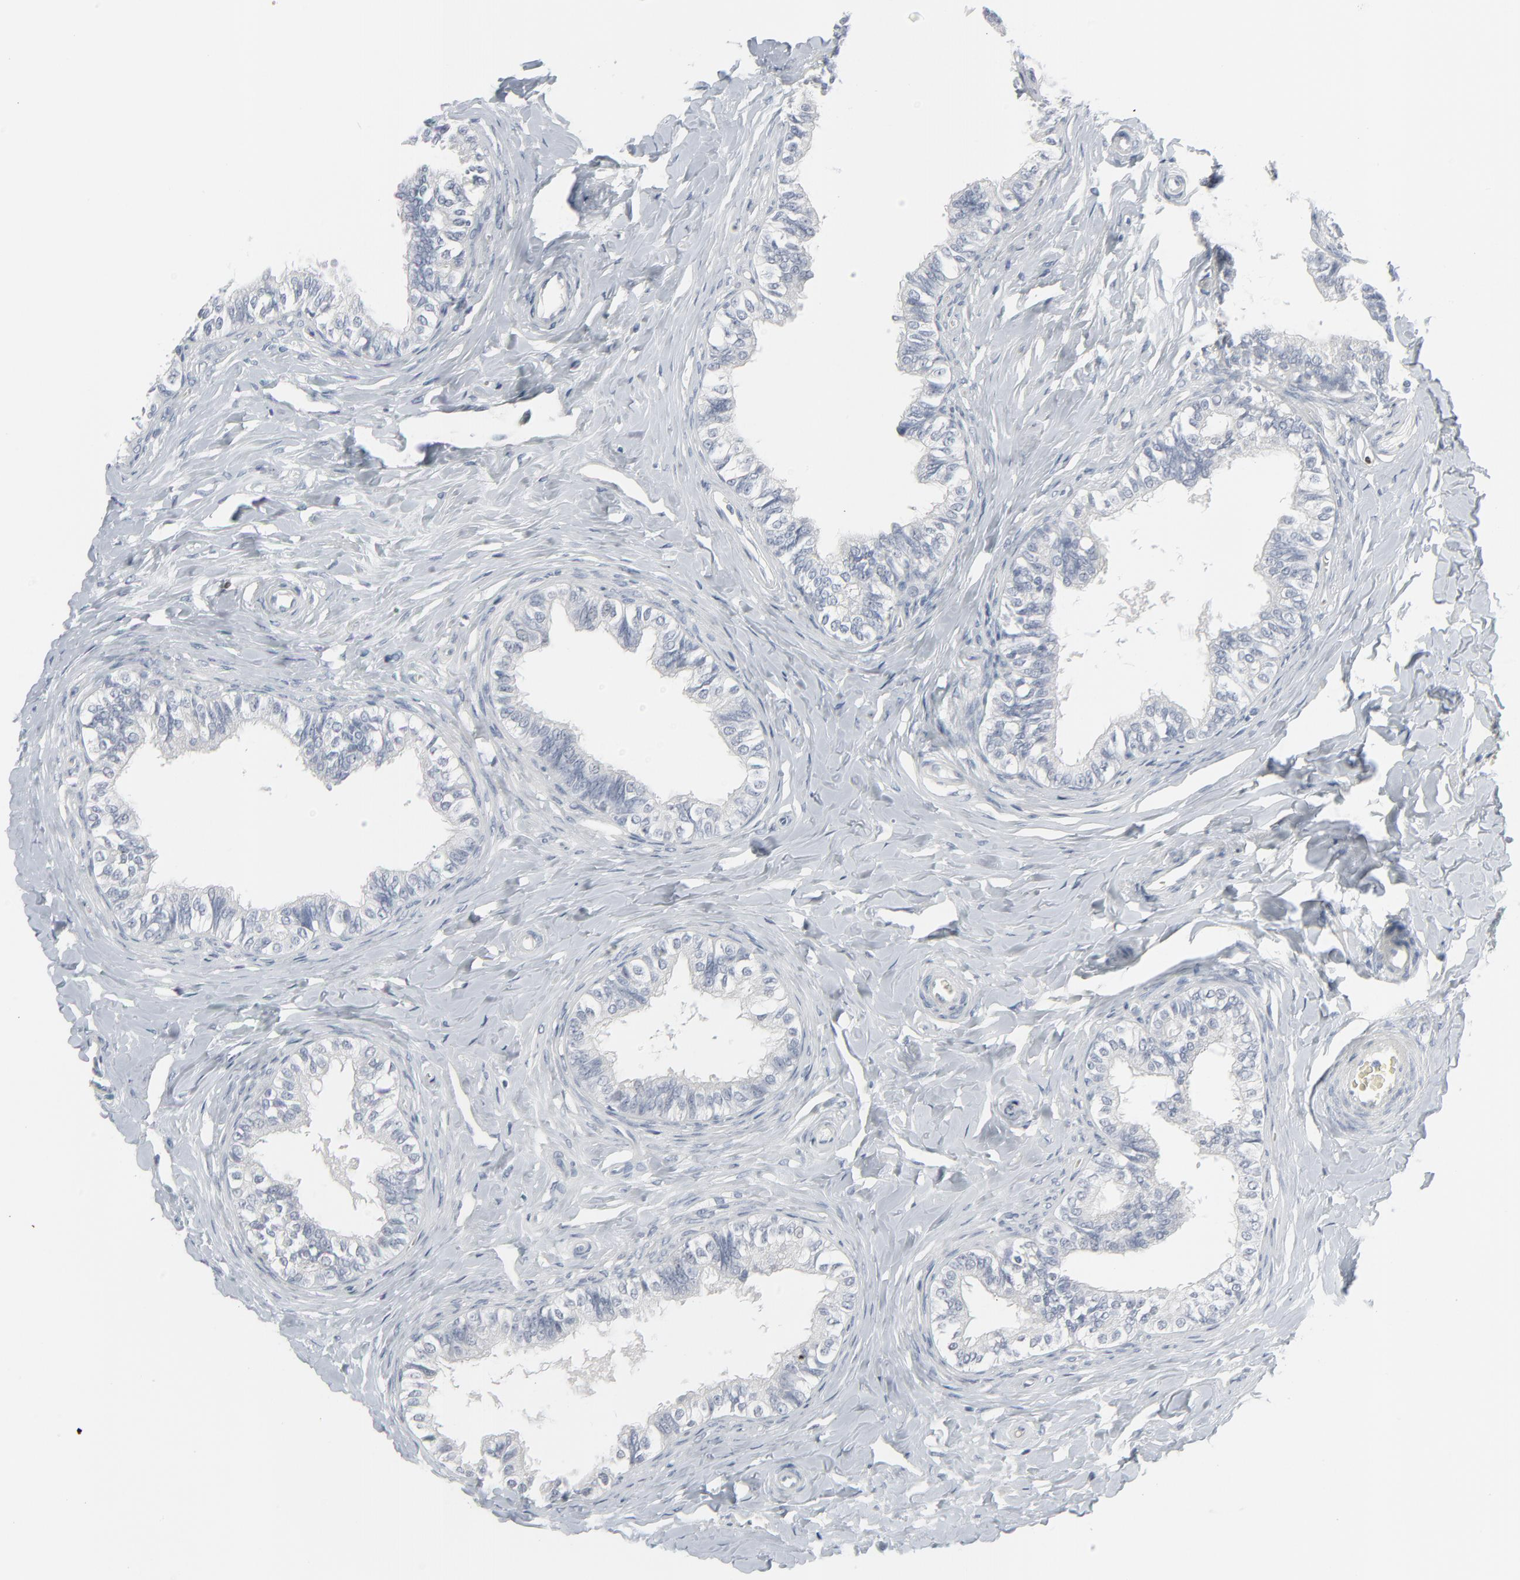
{"staining": {"intensity": "moderate", "quantity": "<25%", "location": "none"}, "tissue": "epididymis", "cell_type": "Glandular cells", "image_type": "normal", "snomed": [{"axis": "morphology", "description": "Normal tissue, NOS"}, {"axis": "topography", "description": "Testis"}, {"axis": "topography", "description": "Epididymis"}], "caption": "Brown immunohistochemical staining in normal epididymis demonstrates moderate None positivity in about <25% of glandular cells.", "gene": "MITF", "patient": {"sex": "male", "age": 36}}